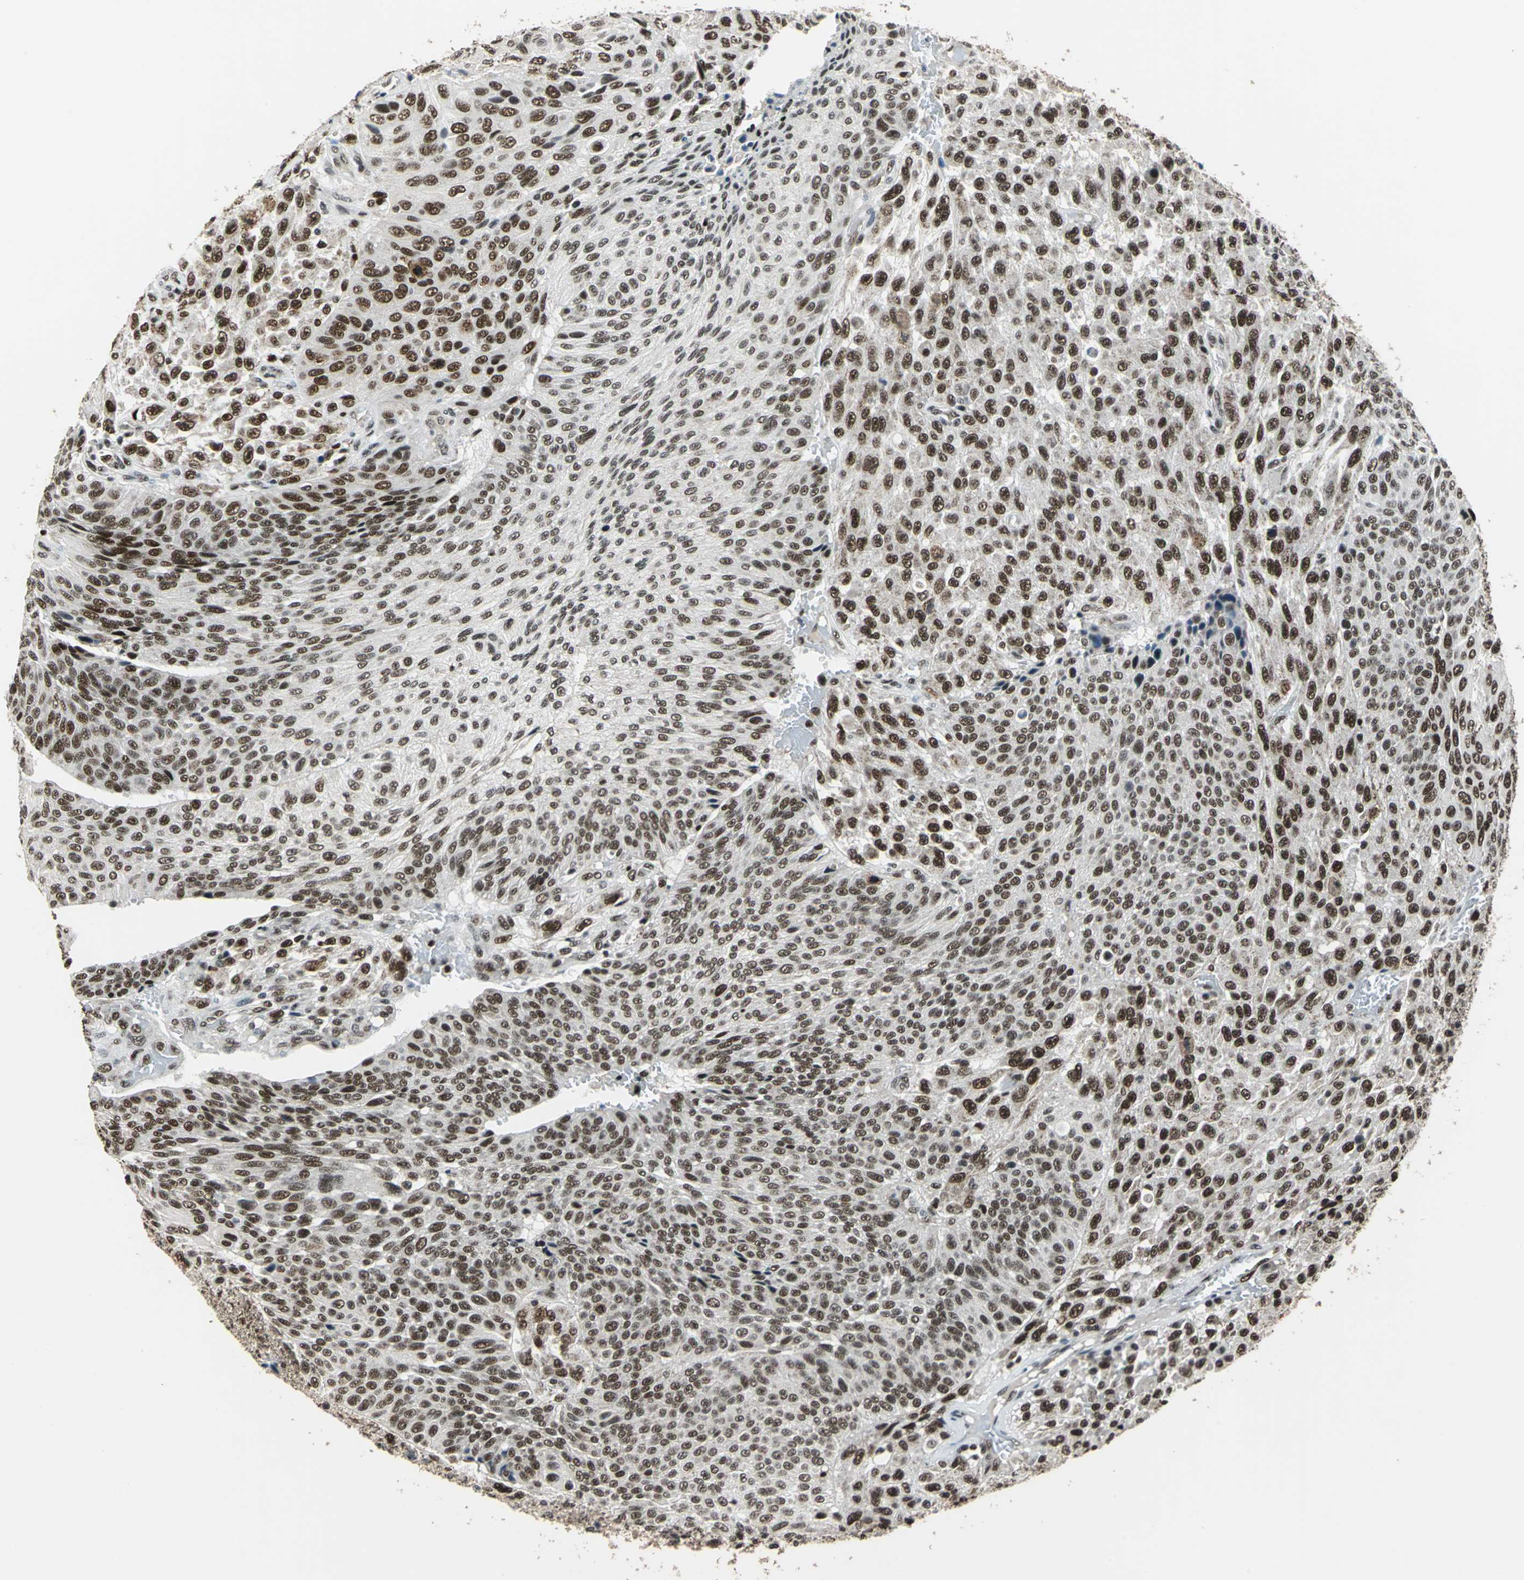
{"staining": {"intensity": "moderate", "quantity": ">75%", "location": "nuclear"}, "tissue": "urothelial cancer", "cell_type": "Tumor cells", "image_type": "cancer", "snomed": [{"axis": "morphology", "description": "Urothelial carcinoma, High grade"}, {"axis": "topography", "description": "Urinary bladder"}], "caption": "This is a histology image of immunohistochemistry (IHC) staining of urothelial cancer, which shows moderate staining in the nuclear of tumor cells.", "gene": "BCLAF1", "patient": {"sex": "male", "age": 66}}